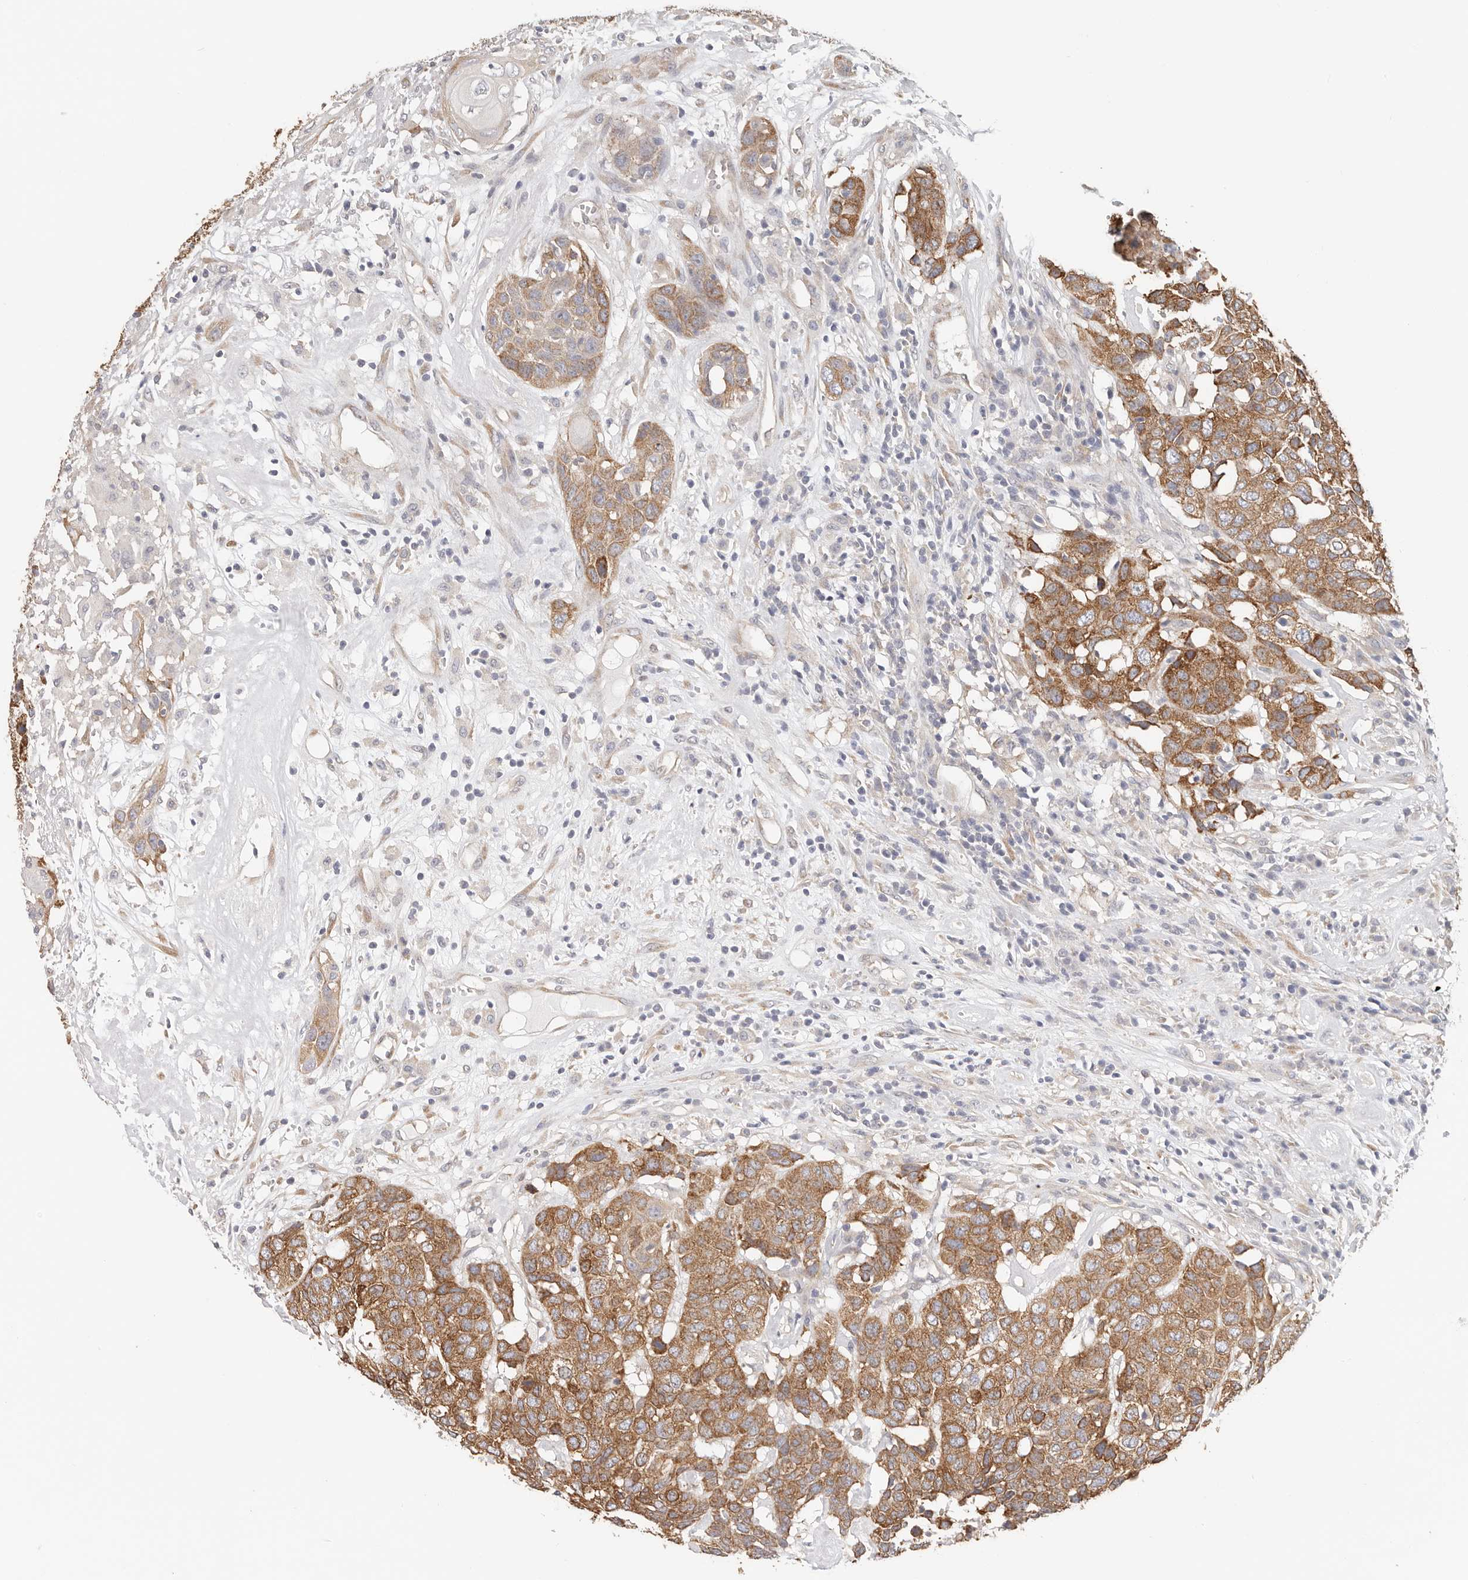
{"staining": {"intensity": "moderate", "quantity": ">75%", "location": "cytoplasmic/membranous"}, "tissue": "head and neck cancer", "cell_type": "Tumor cells", "image_type": "cancer", "snomed": [{"axis": "morphology", "description": "Squamous cell carcinoma, NOS"}, {"axis": "topography", "description": "Head-Neck"}], "caption": "High-power microscopy captured an immunohistochemistry image of head and neck squamous cell carcinoma, revealing moderate cytoplasmic/membranous expression in about >75% of tumor cells. The protein is shown in brown color, while the nuclei are stained blue.", "gene": "AFDN", "patient": {"sex": "male", "age": 66}}